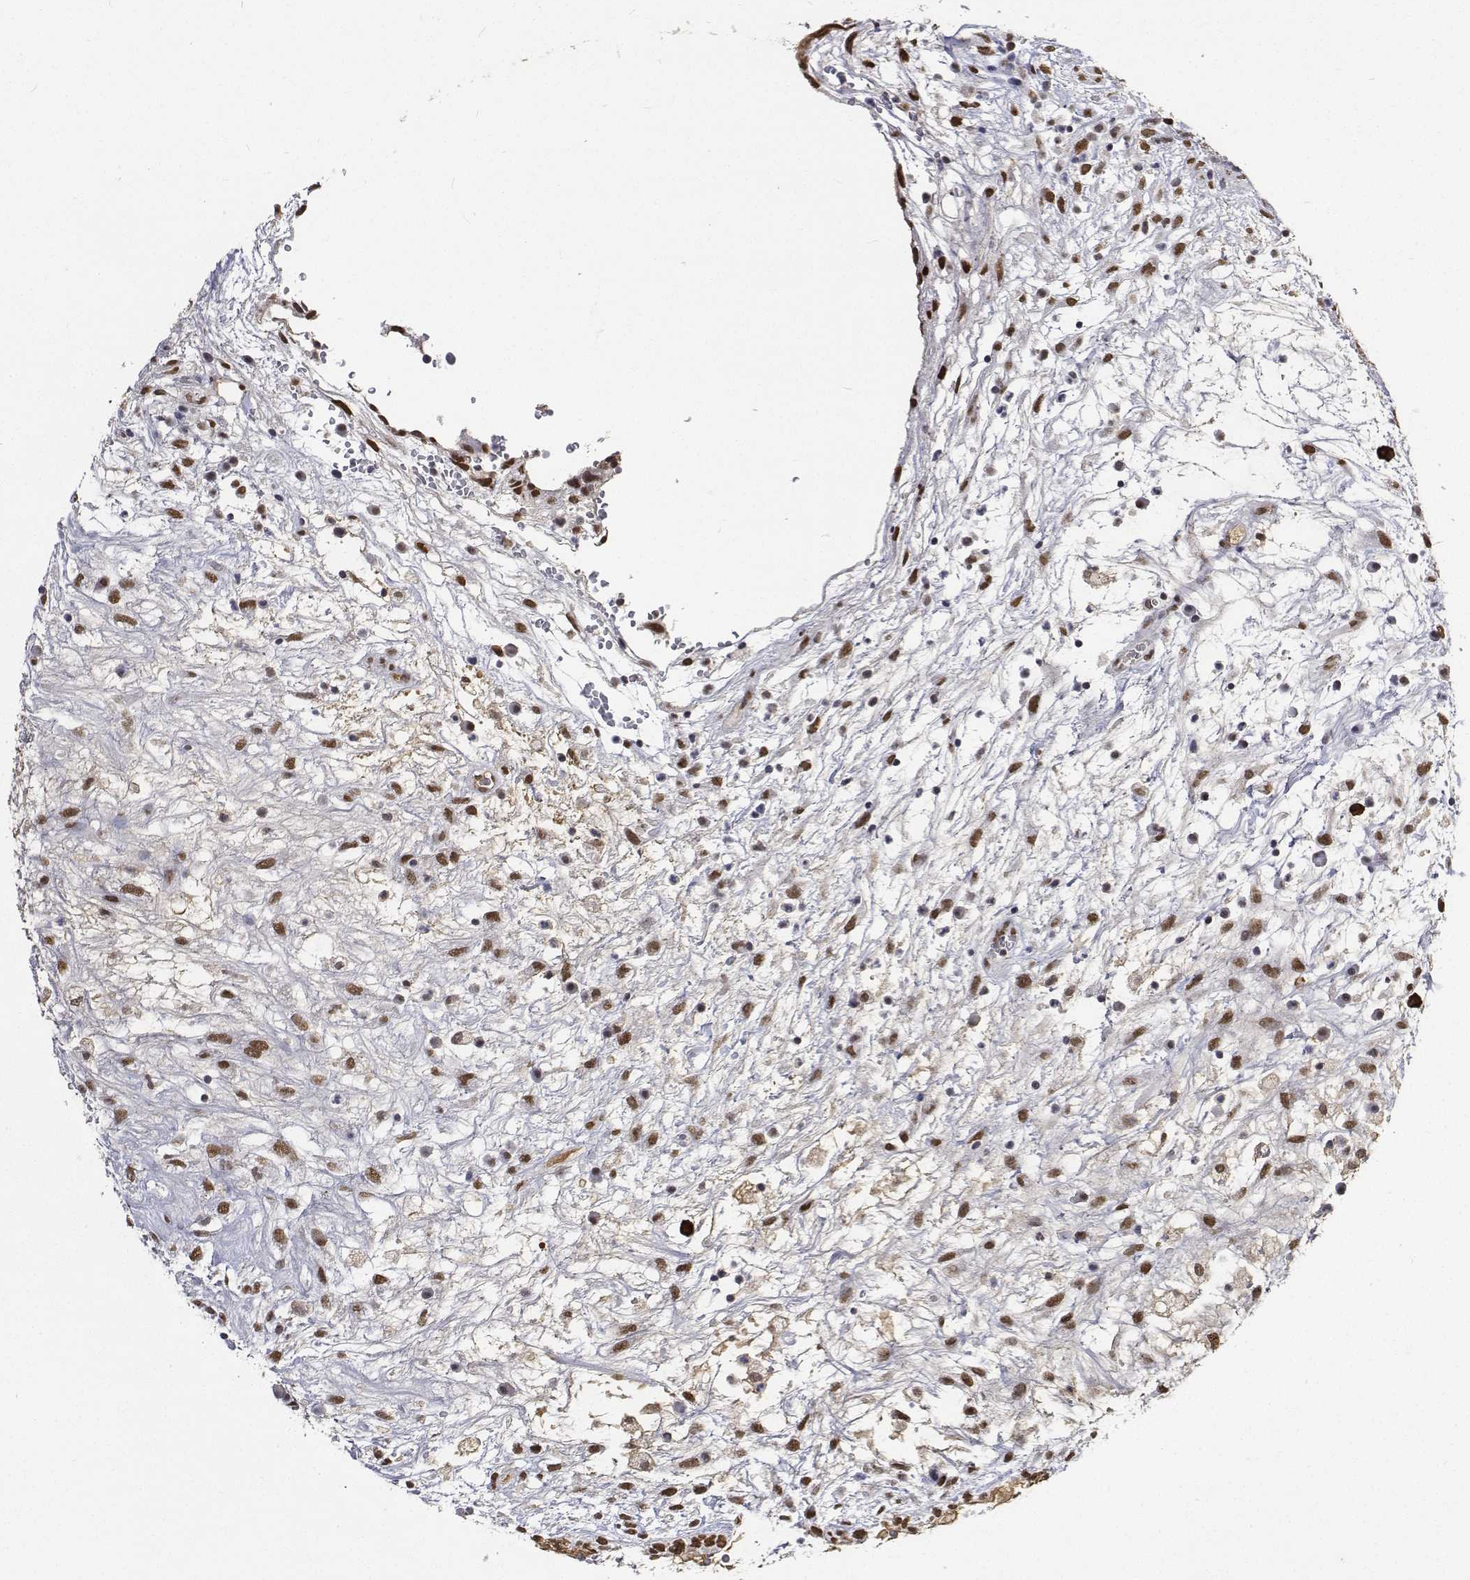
{"staining": {"intensity": "moderate", "quantity": ">75%", "location": "nuclear"}, "tissue": "testis cancer", "cell_type": "Tumor cells", "image_type": "cancer", "snomed": [{"axis": "morphology", "description": "Normal tissue, NOS"}, {"axis": "morphology", "description": "Carcinoma, Embryonal, NOS"}, {"axis": "topography", "description": "Testis"}], "caption": "Protein expression analysis of human testis cancer (embryonal carcinoma) reveals moderate nuclear staining in approximately >75% of tumor cells.", "gene": "ATRX", "patient": {"sex": "male", "age": 32}}